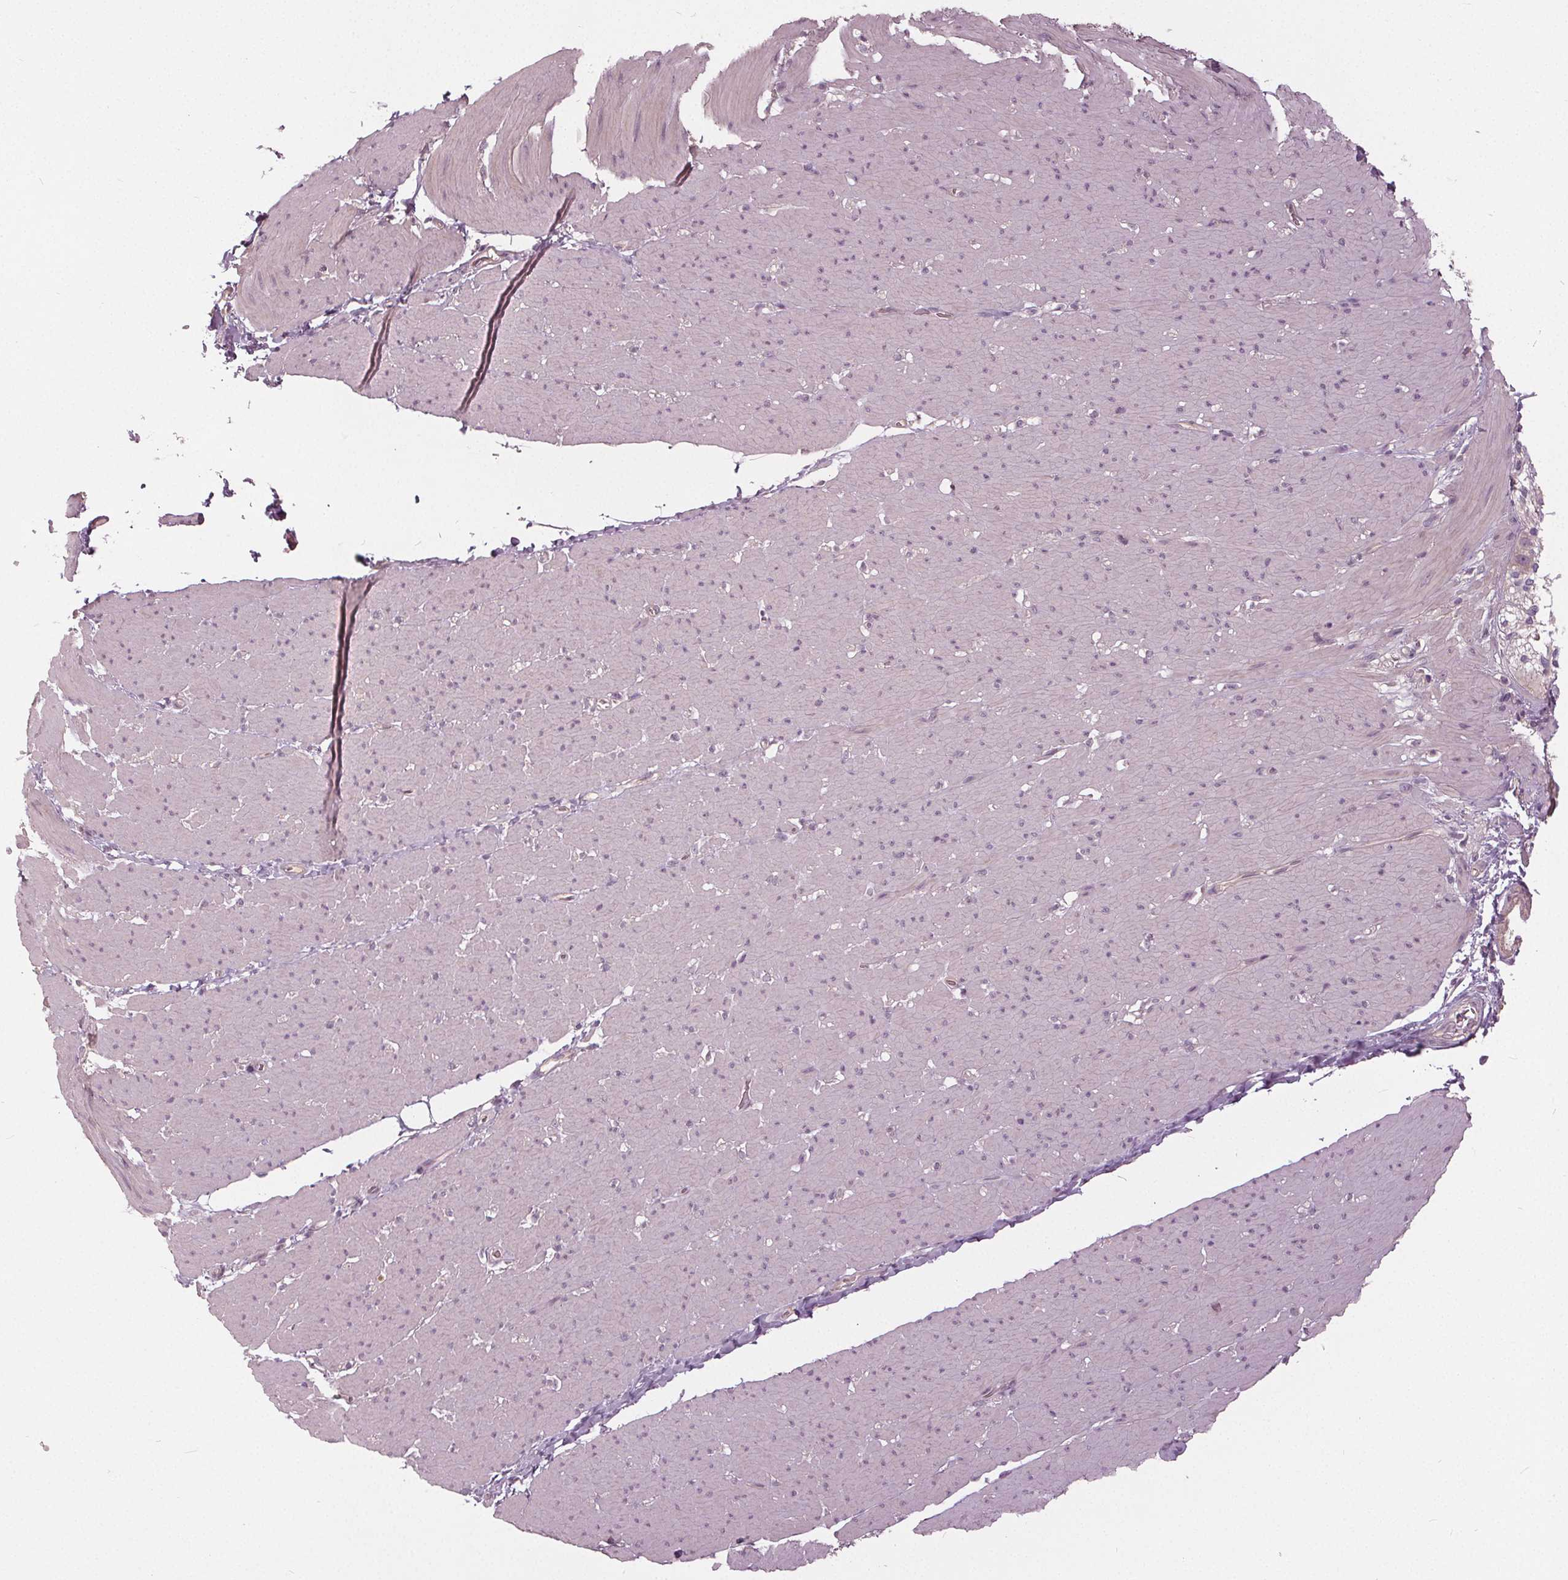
{"staining": {"intensity": "negative", "quantity": "none", "location": "none"}, "tissue": "smooth muscle", "cell_type": "Smooth muscle cells", "image_type": "normal", "snomed": [{"axis": "morphology", "description": "Normal tissue, NOS"}, {"axis": "topography", "description": "Smooth muscle"}, {"axis": "topography", "description": "Rectum"}], "caption": "Immunohistochemistry of normal human smooth muscle demonstrates no positivity in smooth muscle cells.", "gene": "KLK13", "patient": {"sex": "male", "age": 53}}